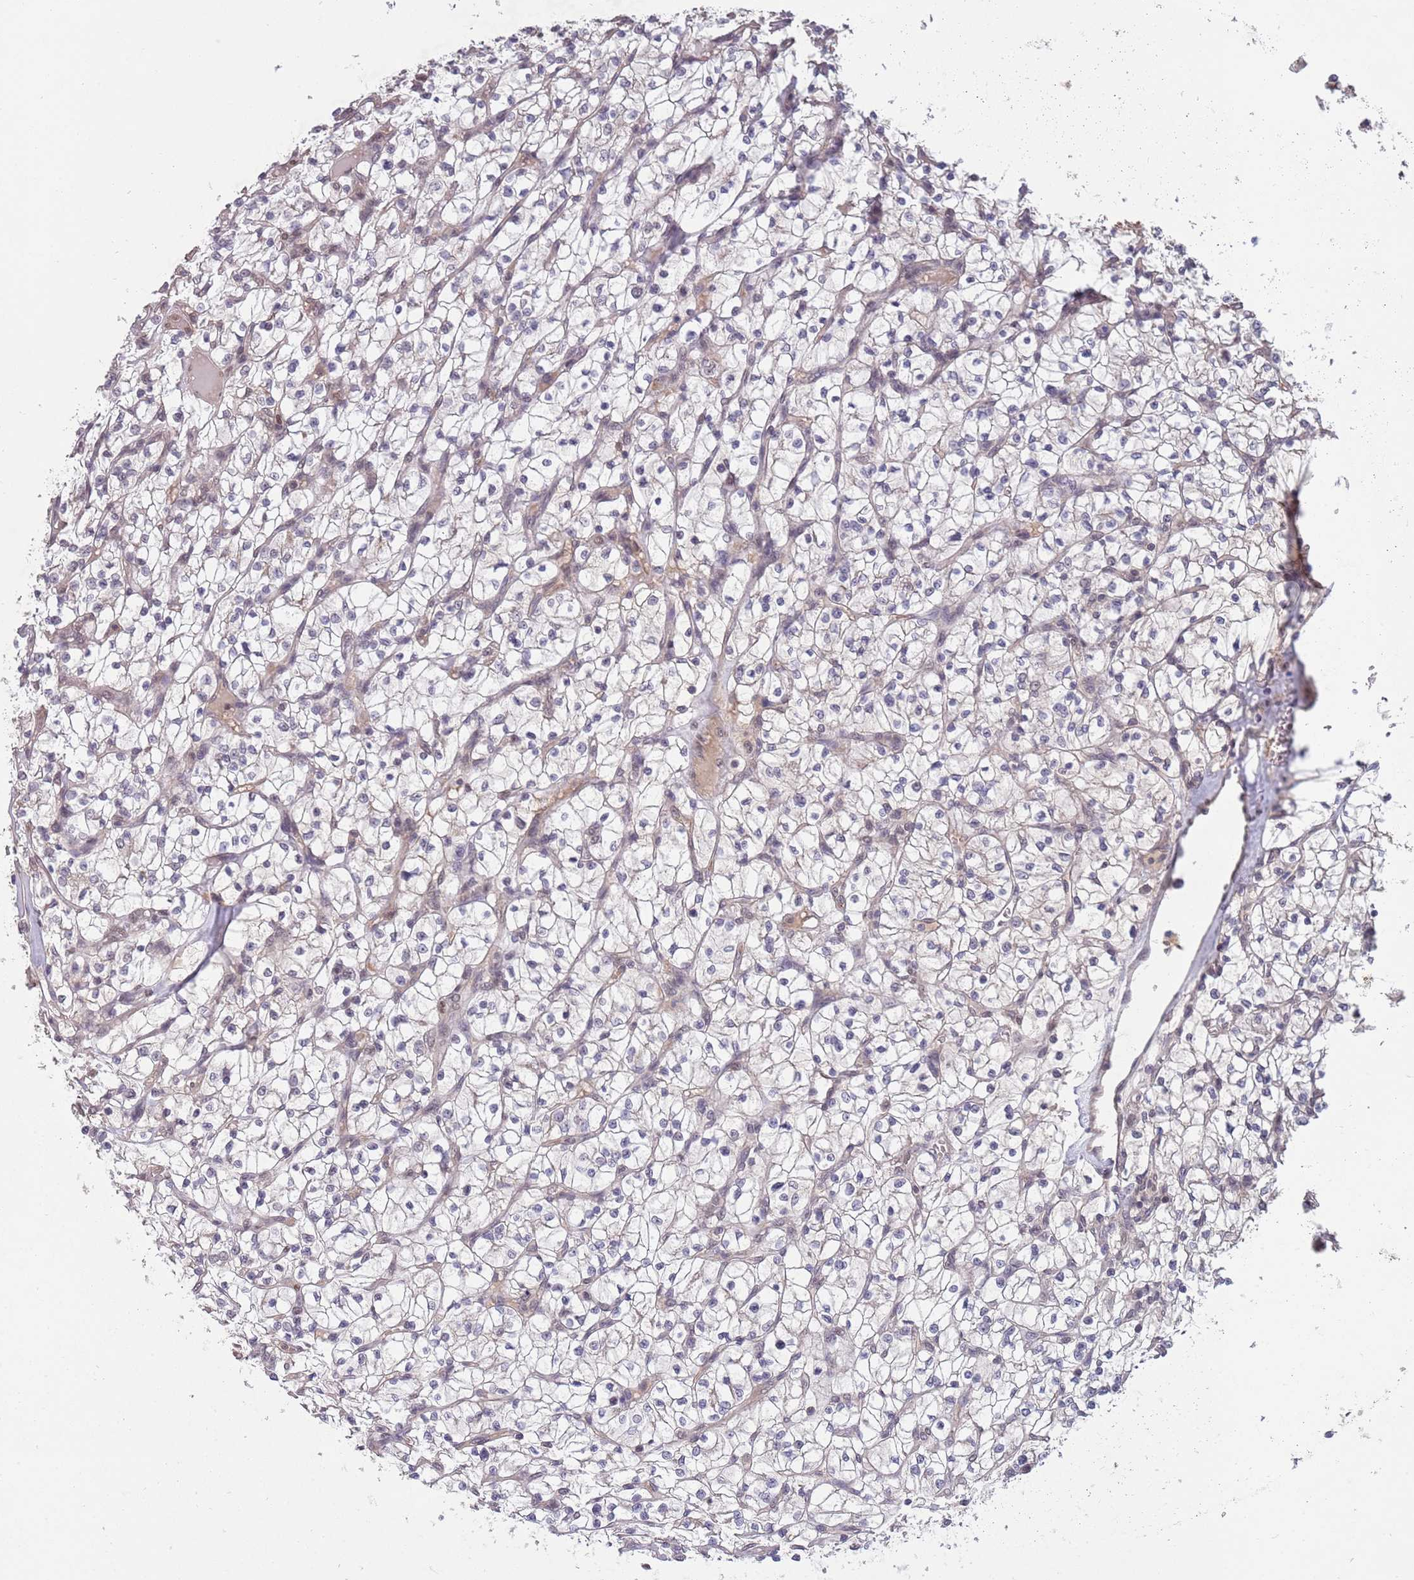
{"staining": {"intensity": "negative", "quantity": "none", "location": "none"}, "tissue": "renal cancer", "cell_type": "Tumor cells", "image_type": "cancer", "snomed": [{"axis": "morphology", "description": "Adenocarcinoma, NOS"}, {"axis": "topography", "description": "Kidney"}], "caption": "Adenocarcinoma (renal) stained for a protein using immunohistochemistry (IHC) displays no staining tumor cells.", "gene": "ZBTB7A", "patient": {"sex": "female", "age": 64}}